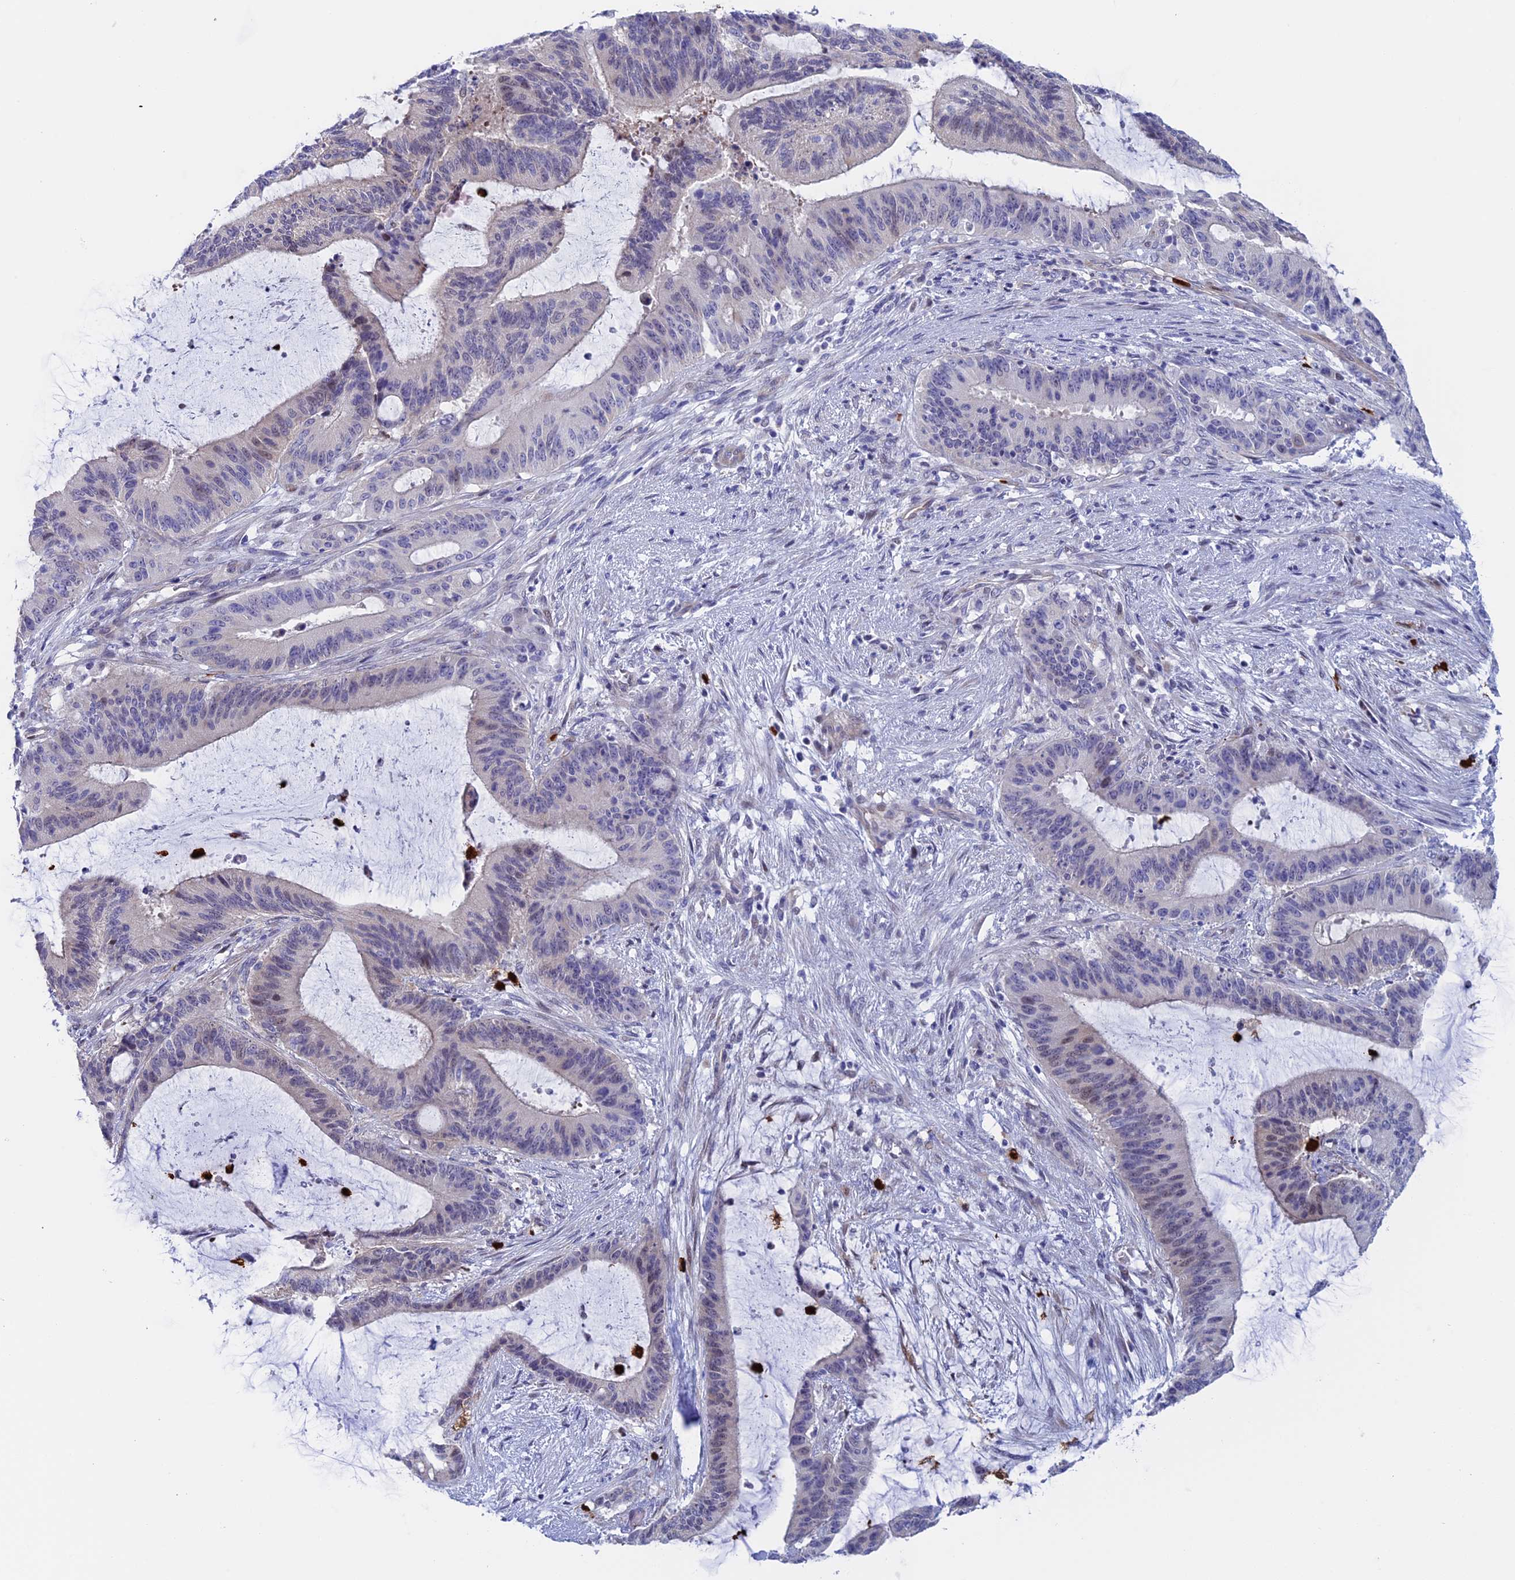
{"staining": {"intensity": "negative", "quantity": "none", "location": "none"}, "tissue": "liver cancer", "cell_type": "Tumor cells", "image_type": "cancer", "snomed": [{"axis": "morphology", "description": "Normal tissue, NOS"}, {"axis": "morphology", "description": "Cholangiocarcinoma"}, {"axis": "topography", "description": "Liver"}, {"axis": "topography", "description": "Peripheral nerve tissue"}], "caption": "The photomicrograph shows no significant staining in tumor cells of liver cancer.", "gene": "SLC26A1", "patient": {"sex": "female", "age": 73}}